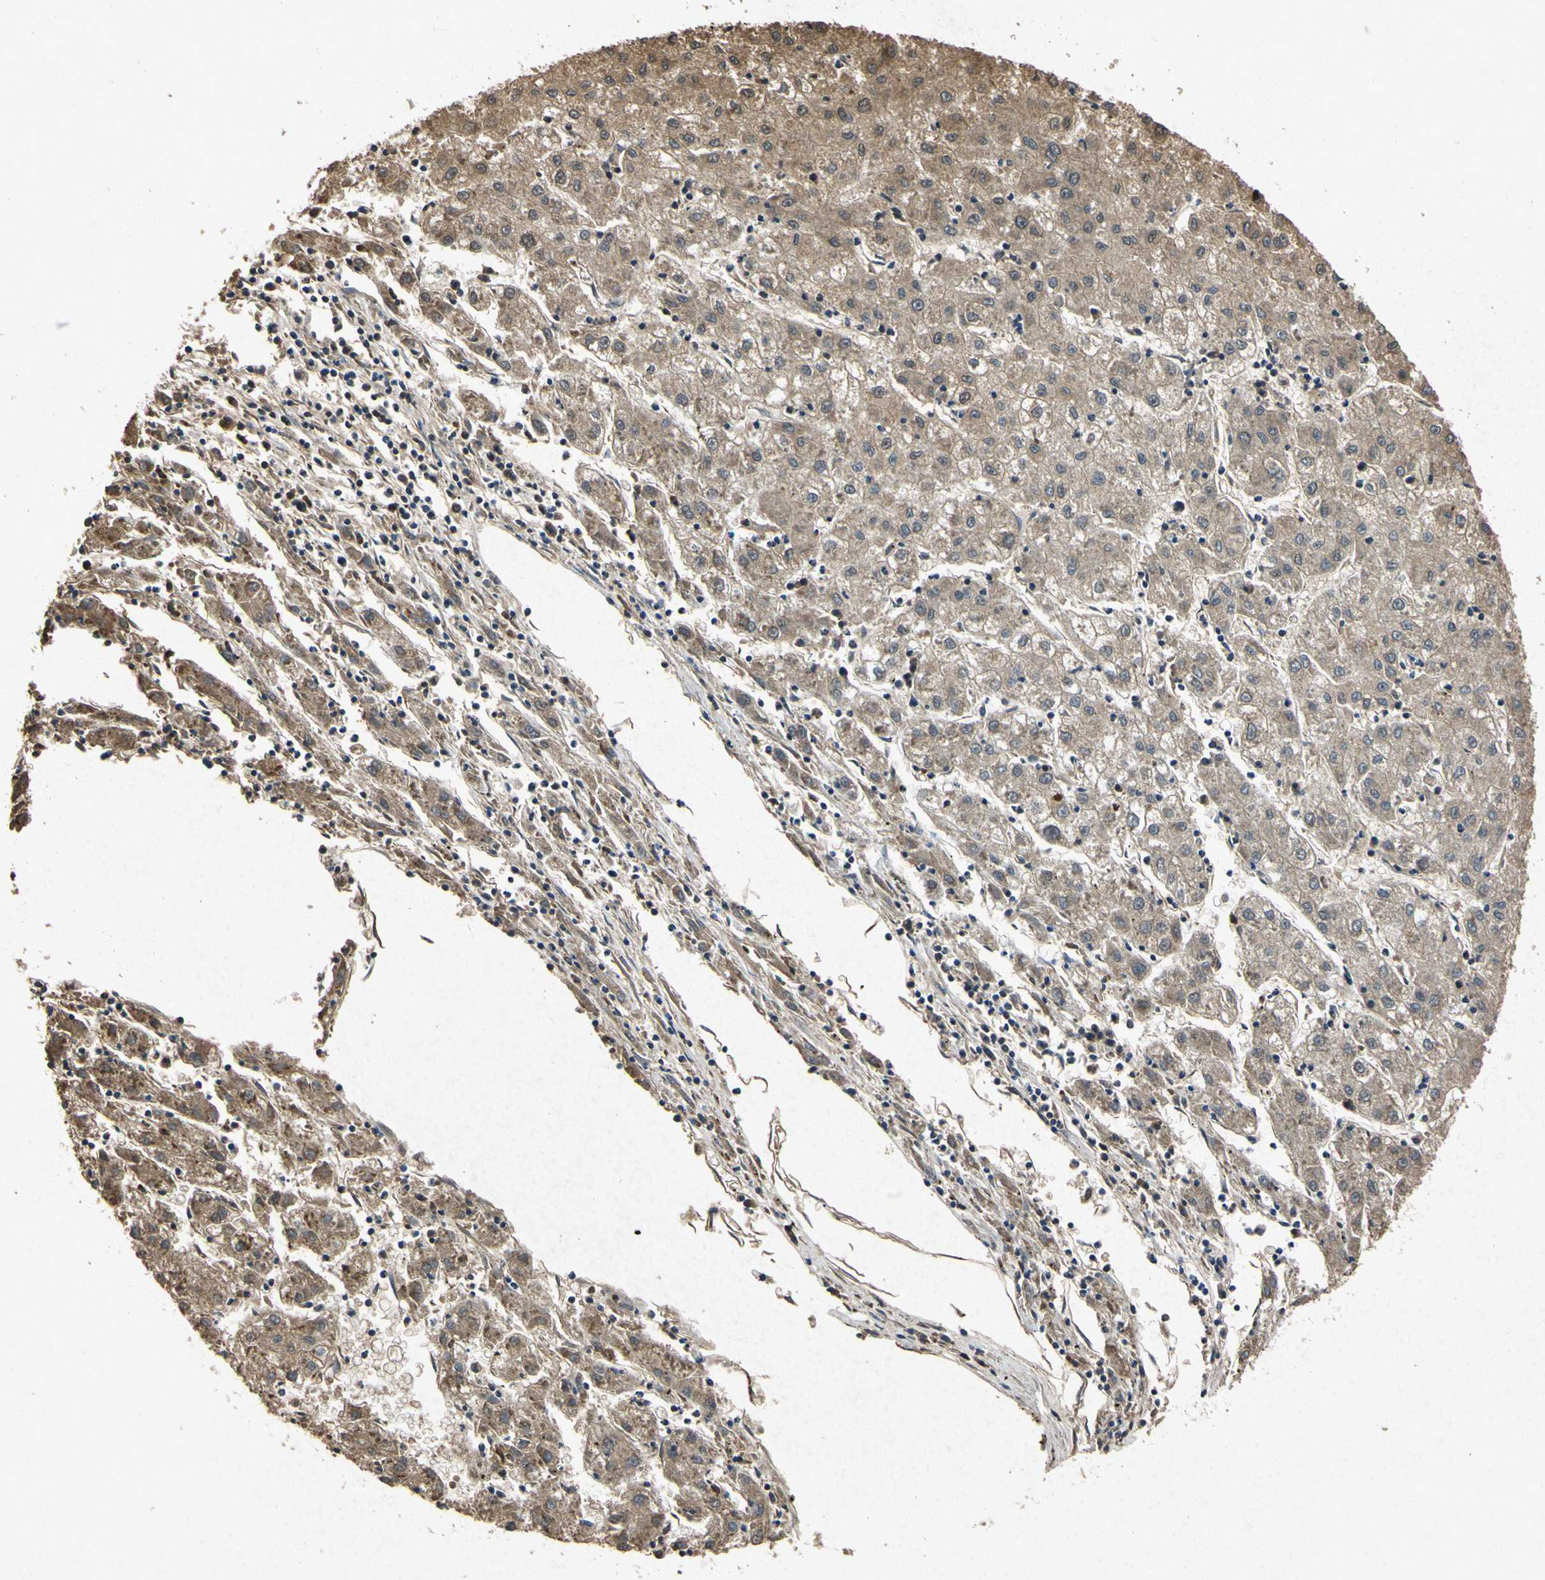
{"staining": {"intensity": "moderate", "quantity": ">75%", "location": "cytoplasmic/membranous"}, "tissue": "liver cancer", "cell_type": "Tumor cells", "image_type": "cancer", "snomed": [{"axis": "morphology", "description": "Carcinoma, Hepatocellular, NOS"}, {"axis": "topography", "description": "Liver"}], "caption": "Protein staining shows moderate cytoplasmic/membranous staining in about >75% of tumor cells in liver cancer.", "gene": "ATP6V1H", "patient": {"sex": "male", "age": 72}}